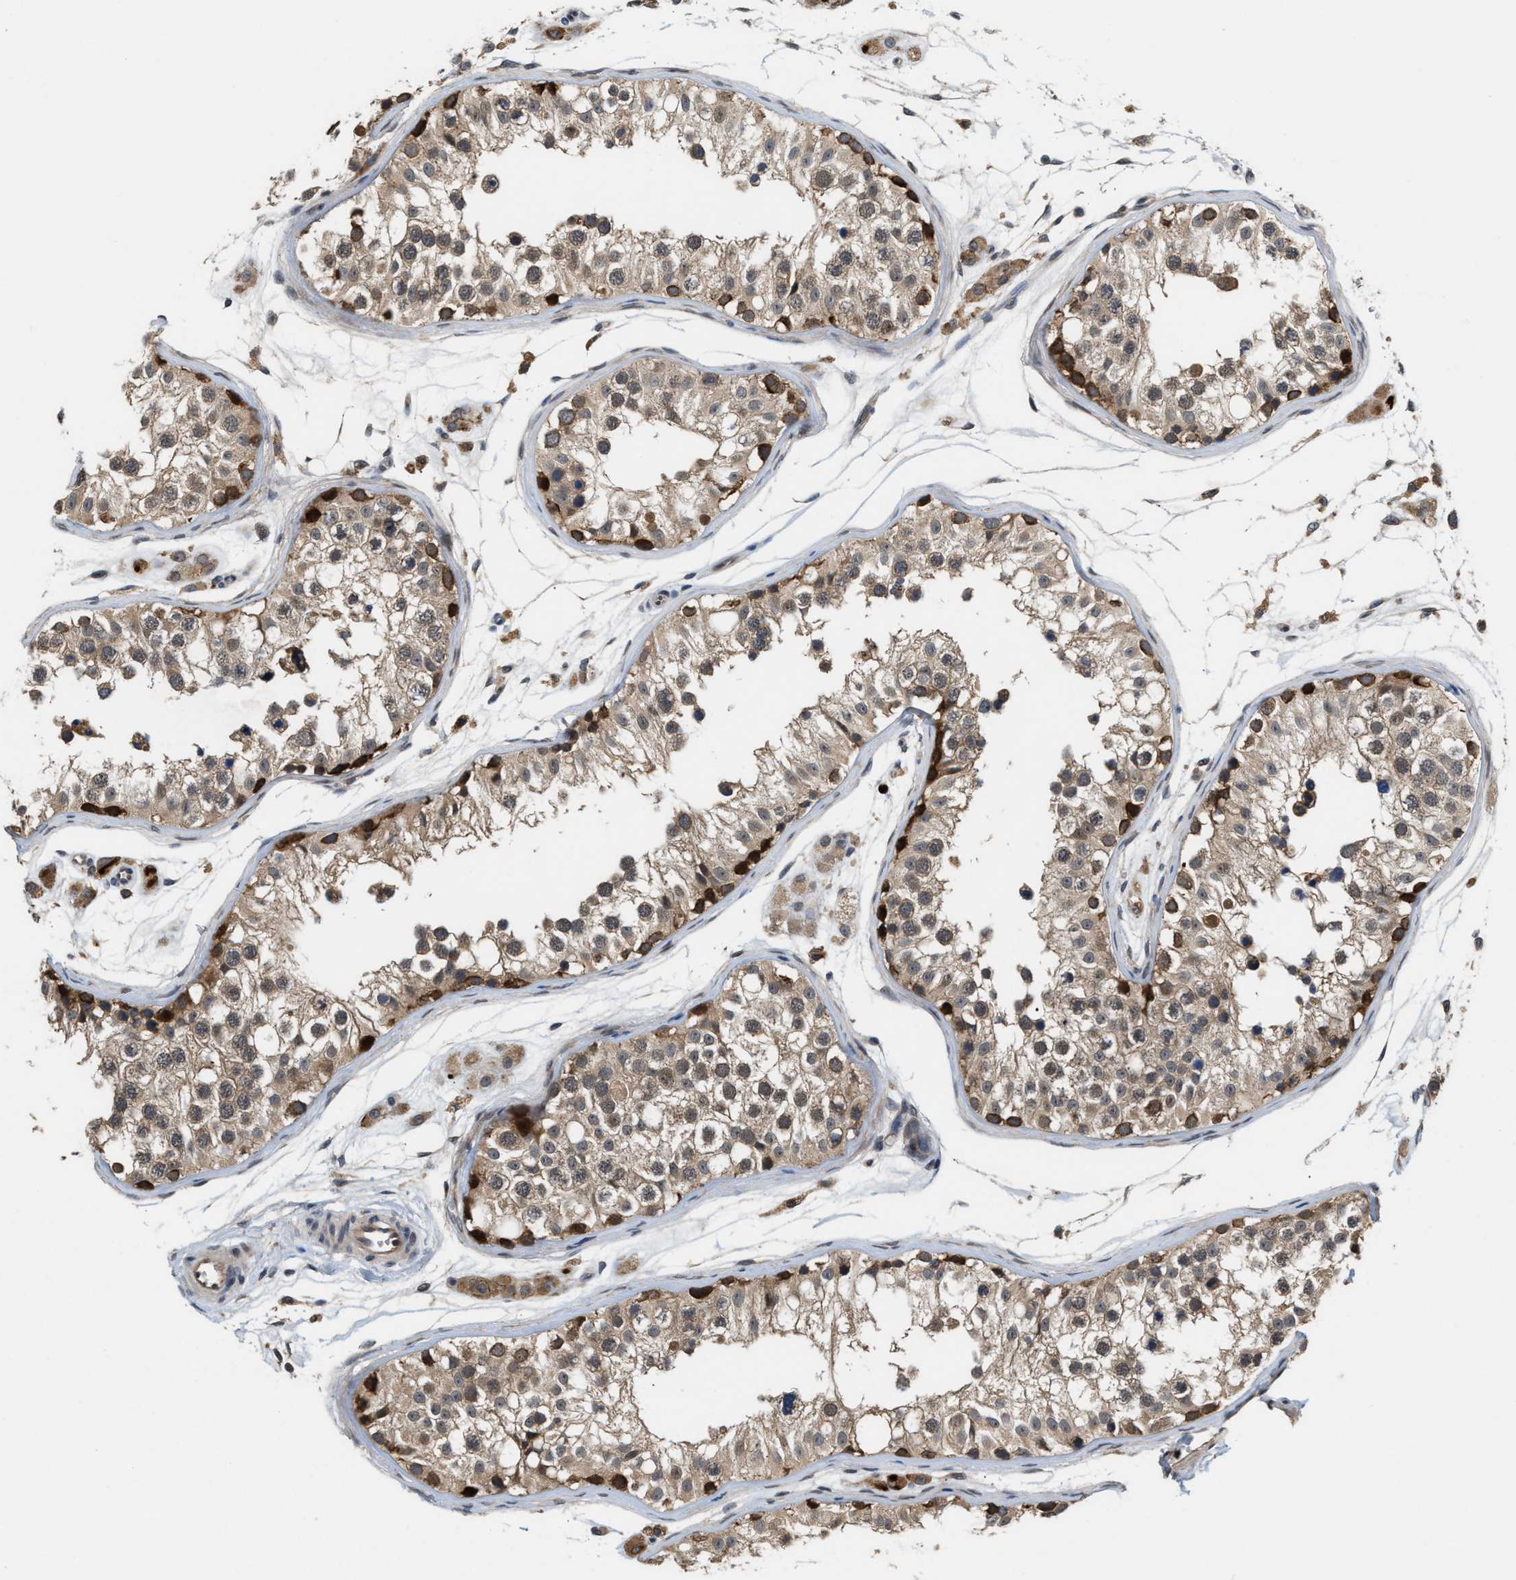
{"staining": {"intensity": "moderate", "quantity": ">75%", "location": "cytoplasmic/membranous"}, "tissue": "testis", "cell_type": "Cells in seminiferous ducts", "image_type": "normal", "snomed": [{"axis": "morphology", "description": "Normal tissue, NOS"}, {"axis": "morphology", "description": "Adenocarcinoma, metastatic, NOS"}, {"axis": "topography", "description": "Testis"}], "caption": "IHC micrograph of unremarkable testis stained for a protein (brown), which demonstrates medium levels of moderate cytoplasmic/membranous expression in about >75% of cells in seminiferous ducts.", "gene": "MFSD6", "patient": {"sex": "male", "age": 26}}